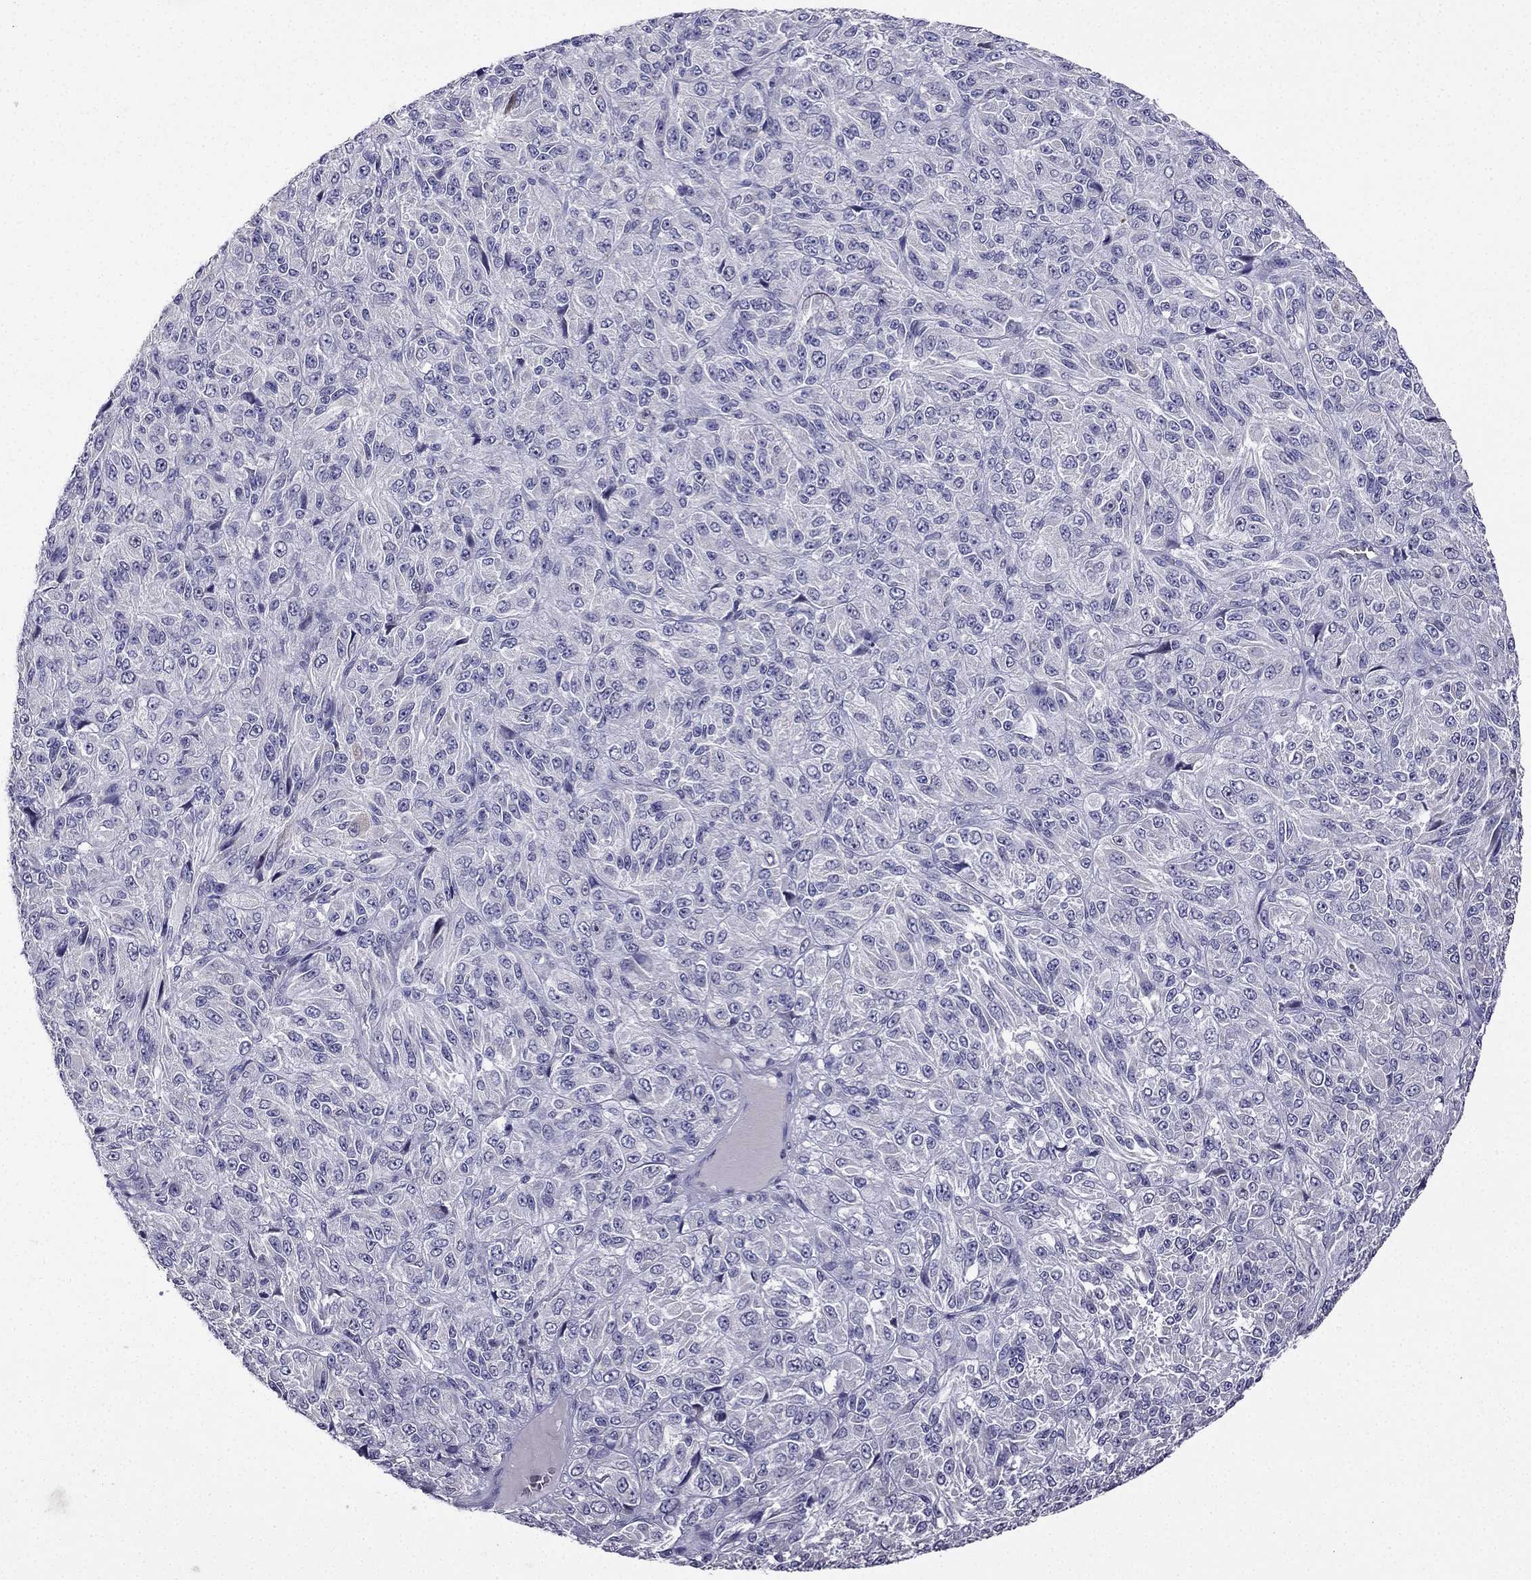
{"staining": {"intensity": "negative", "quantity": "none", "location": "none"}, "tissue": "melanoma", "cell_type": "Tumor cells", "image_type": "cancer", "snomed": [{"axis": "morphology", "description": "Malignant melanoma, Metastatic site"}, {"axis": "topography", "description": "Brain"}], "caption": "IHC image of neoplastic tissue: human melanoma stained with DAB displays no significant protein staining in tumor cells.", "gene": "UHRF1", "patient": {"sex": "female", "age": 56}}